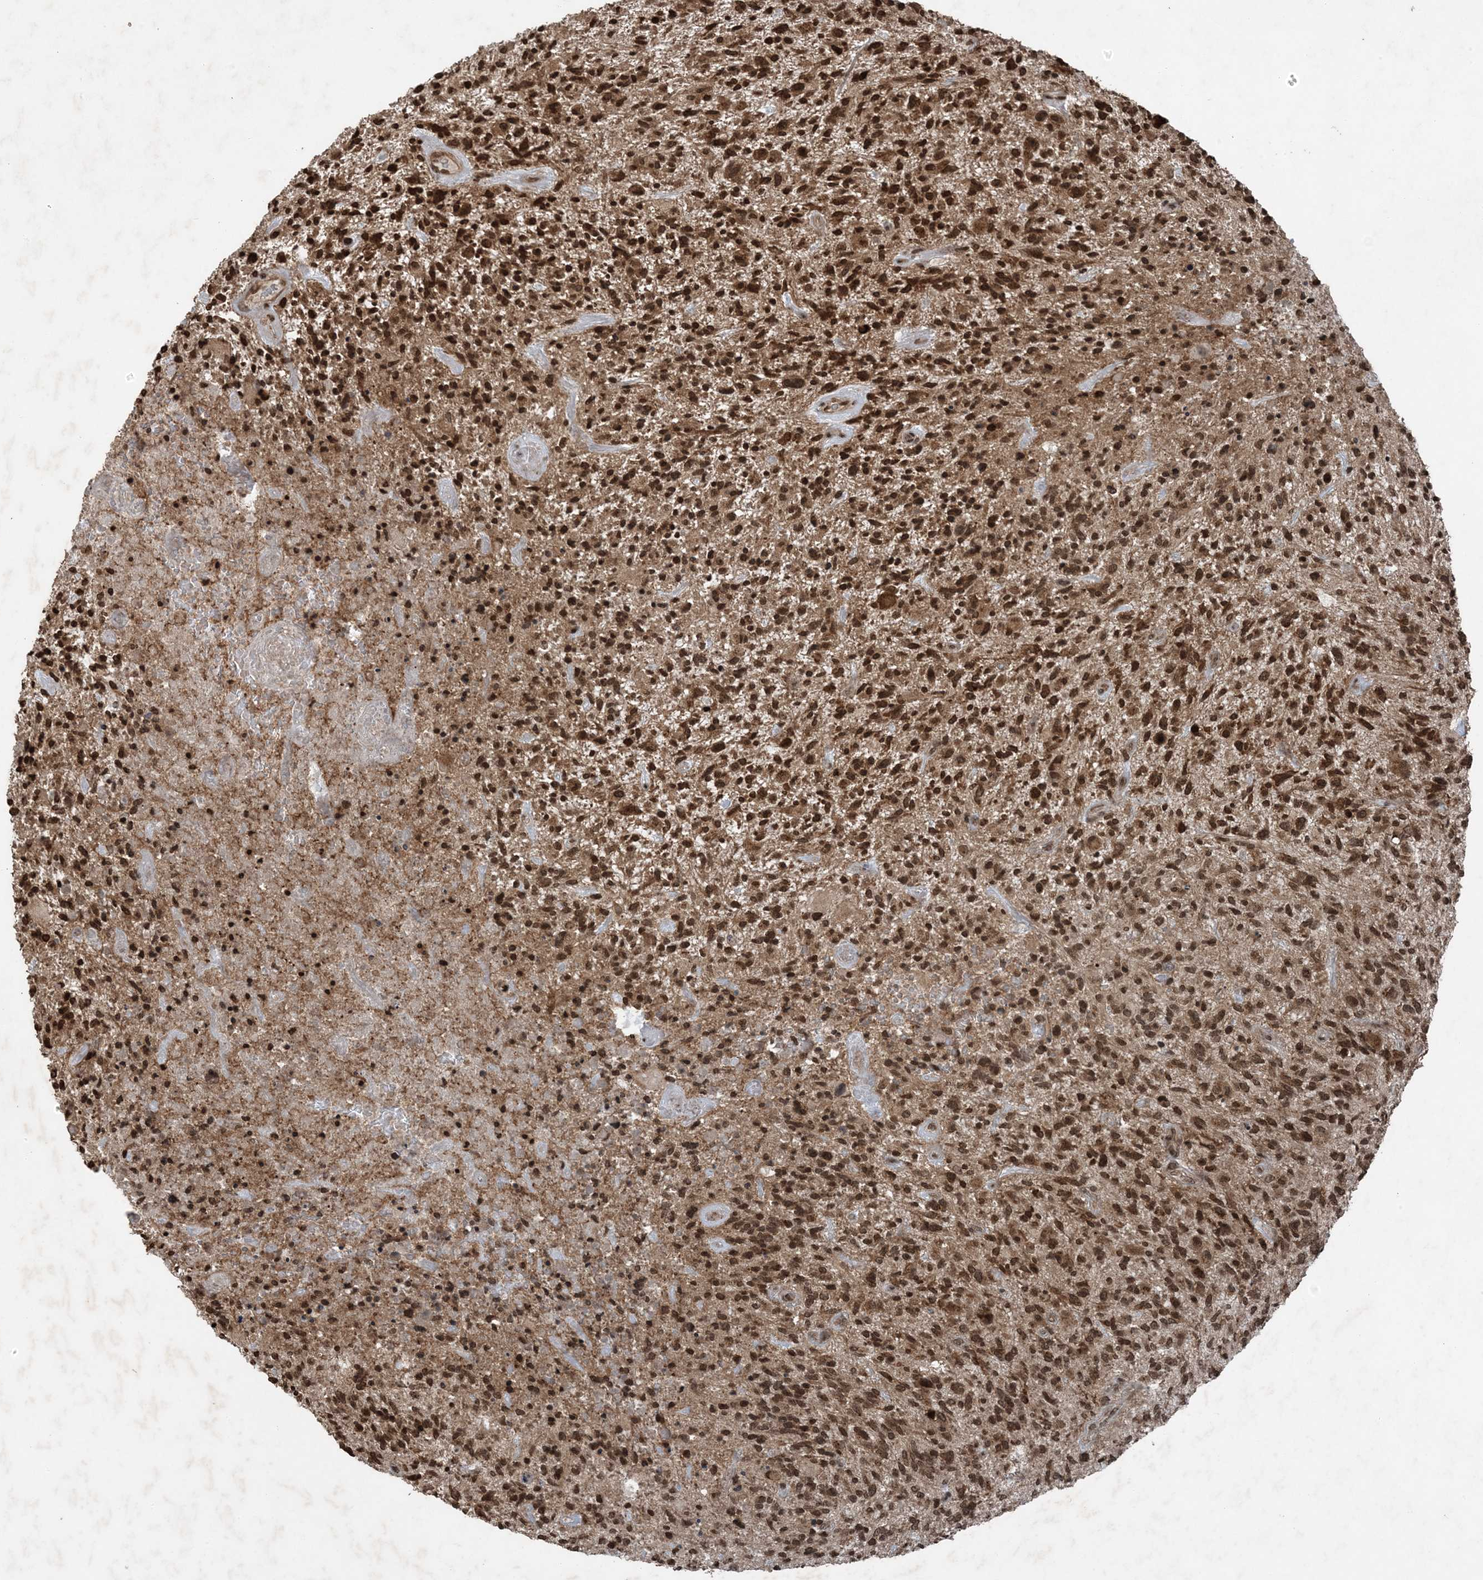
{"staining": {"intensity": "strong", "quantity": ">75%", "location": "cytoplasmic/membranous,nuclear"}, "tissue": "glioma", "cell_type": "Tumor cells", "image_type": "cancer", "snomed": [{"axis": "morphology", "description": "Glioma, malignant, High grade"}, {"axis": "topography", "description": "Brain"}], "caption": "This image demonstrates IHC staining of glioma, with high strong cytoplasmic/membranous and nuclear staining in approximately >75% of tumor cells.", "gene": "ZFAND2B", "patient": {"sex": "male", "age": 47}}